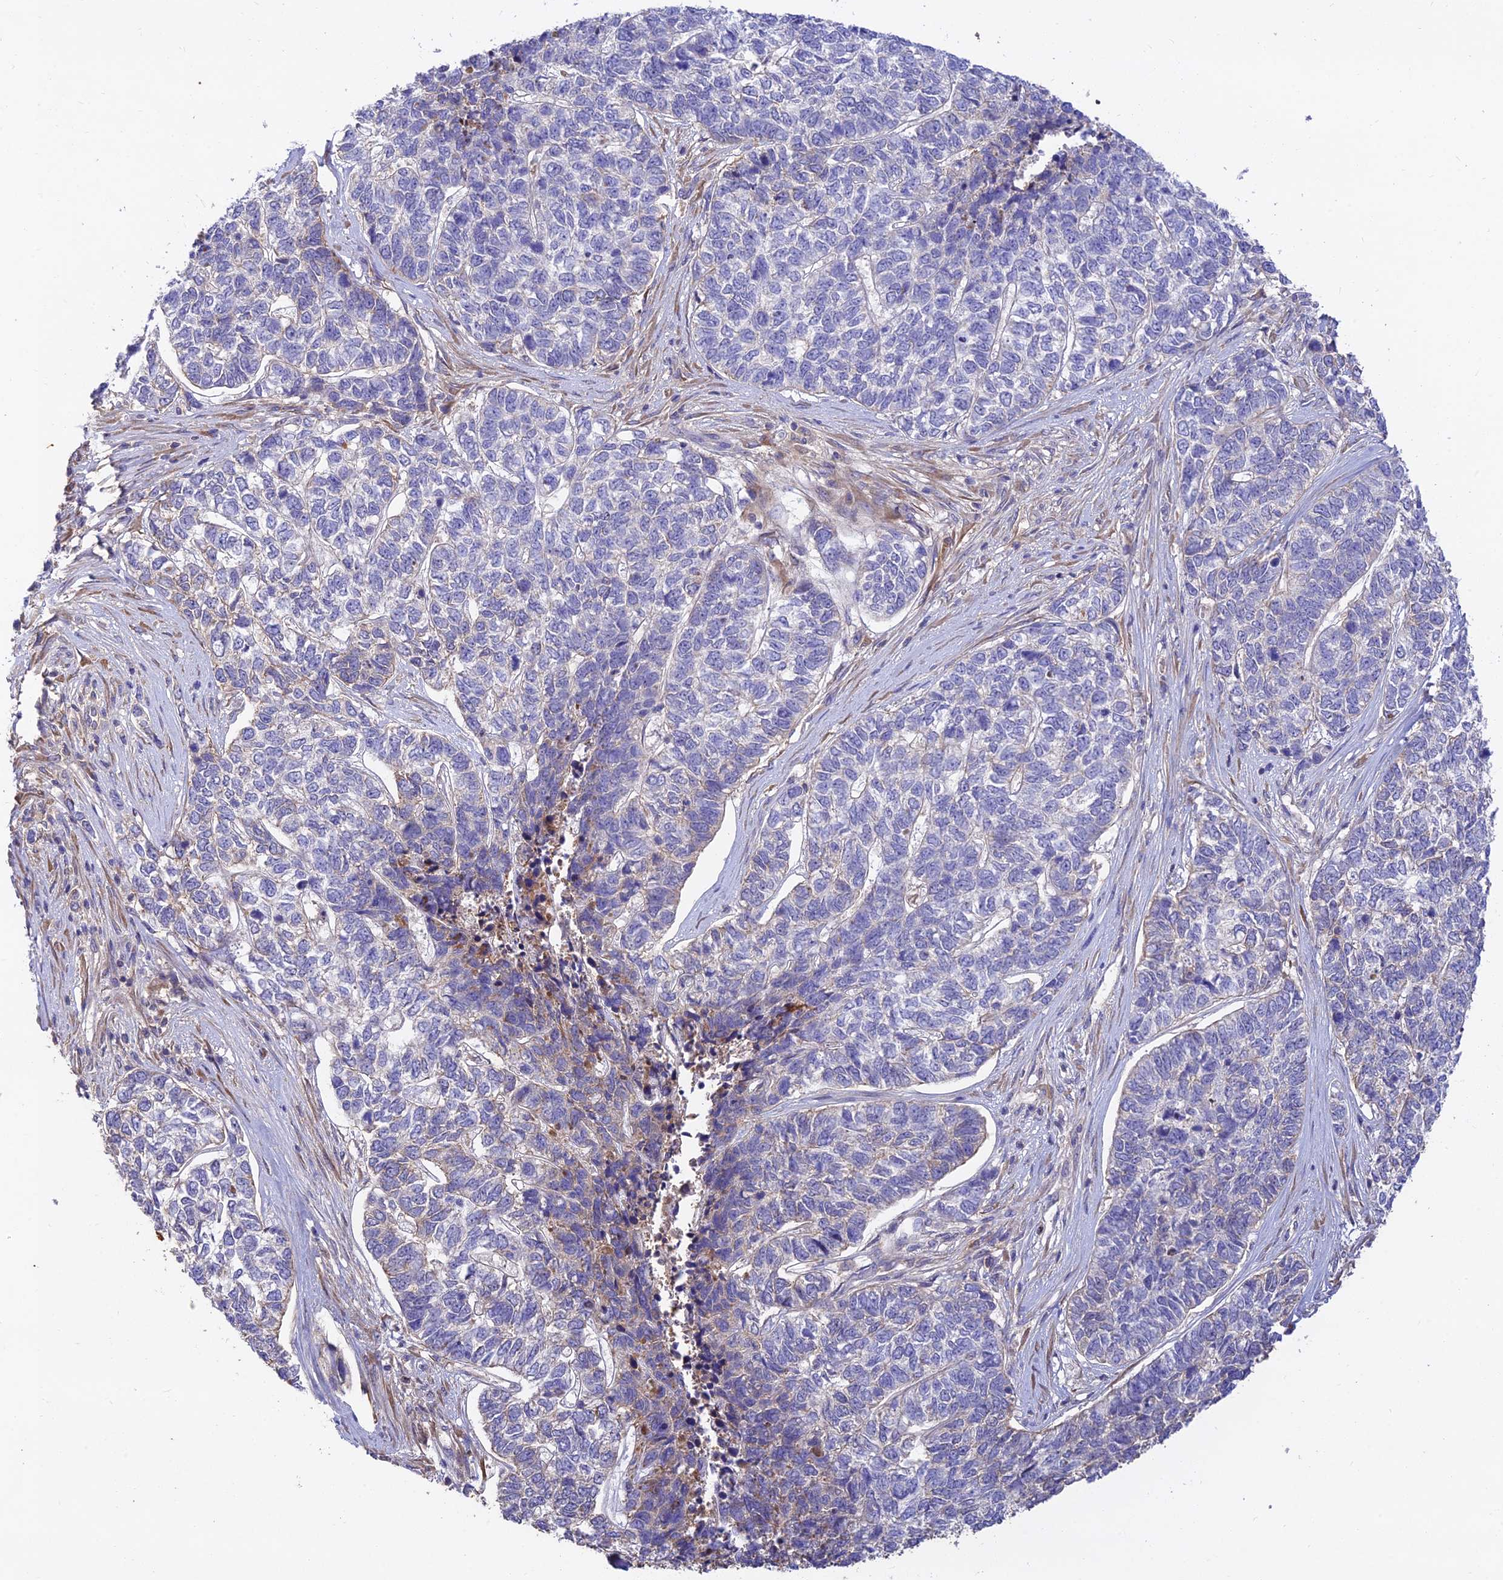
{"staining": {"intensity": "negative", "quantity": "none", "location": "none"}, "tissue": "skin cancer", "cell_type": "Tumor cells", "image_type": "cancer", "snomed": [{"axis": "morphology", "description": "Basal cell carcinoma"}, {"axis": "topography", "description": "Skin"}], "caption": "A high-resolution histopathology image shows immunohistochemistry staining of basal cell carcinoma (skin), which displays no significant expression in tumor cells.", "gene": "ACSM5", "patient": {"sex": "female", "age": 65}}